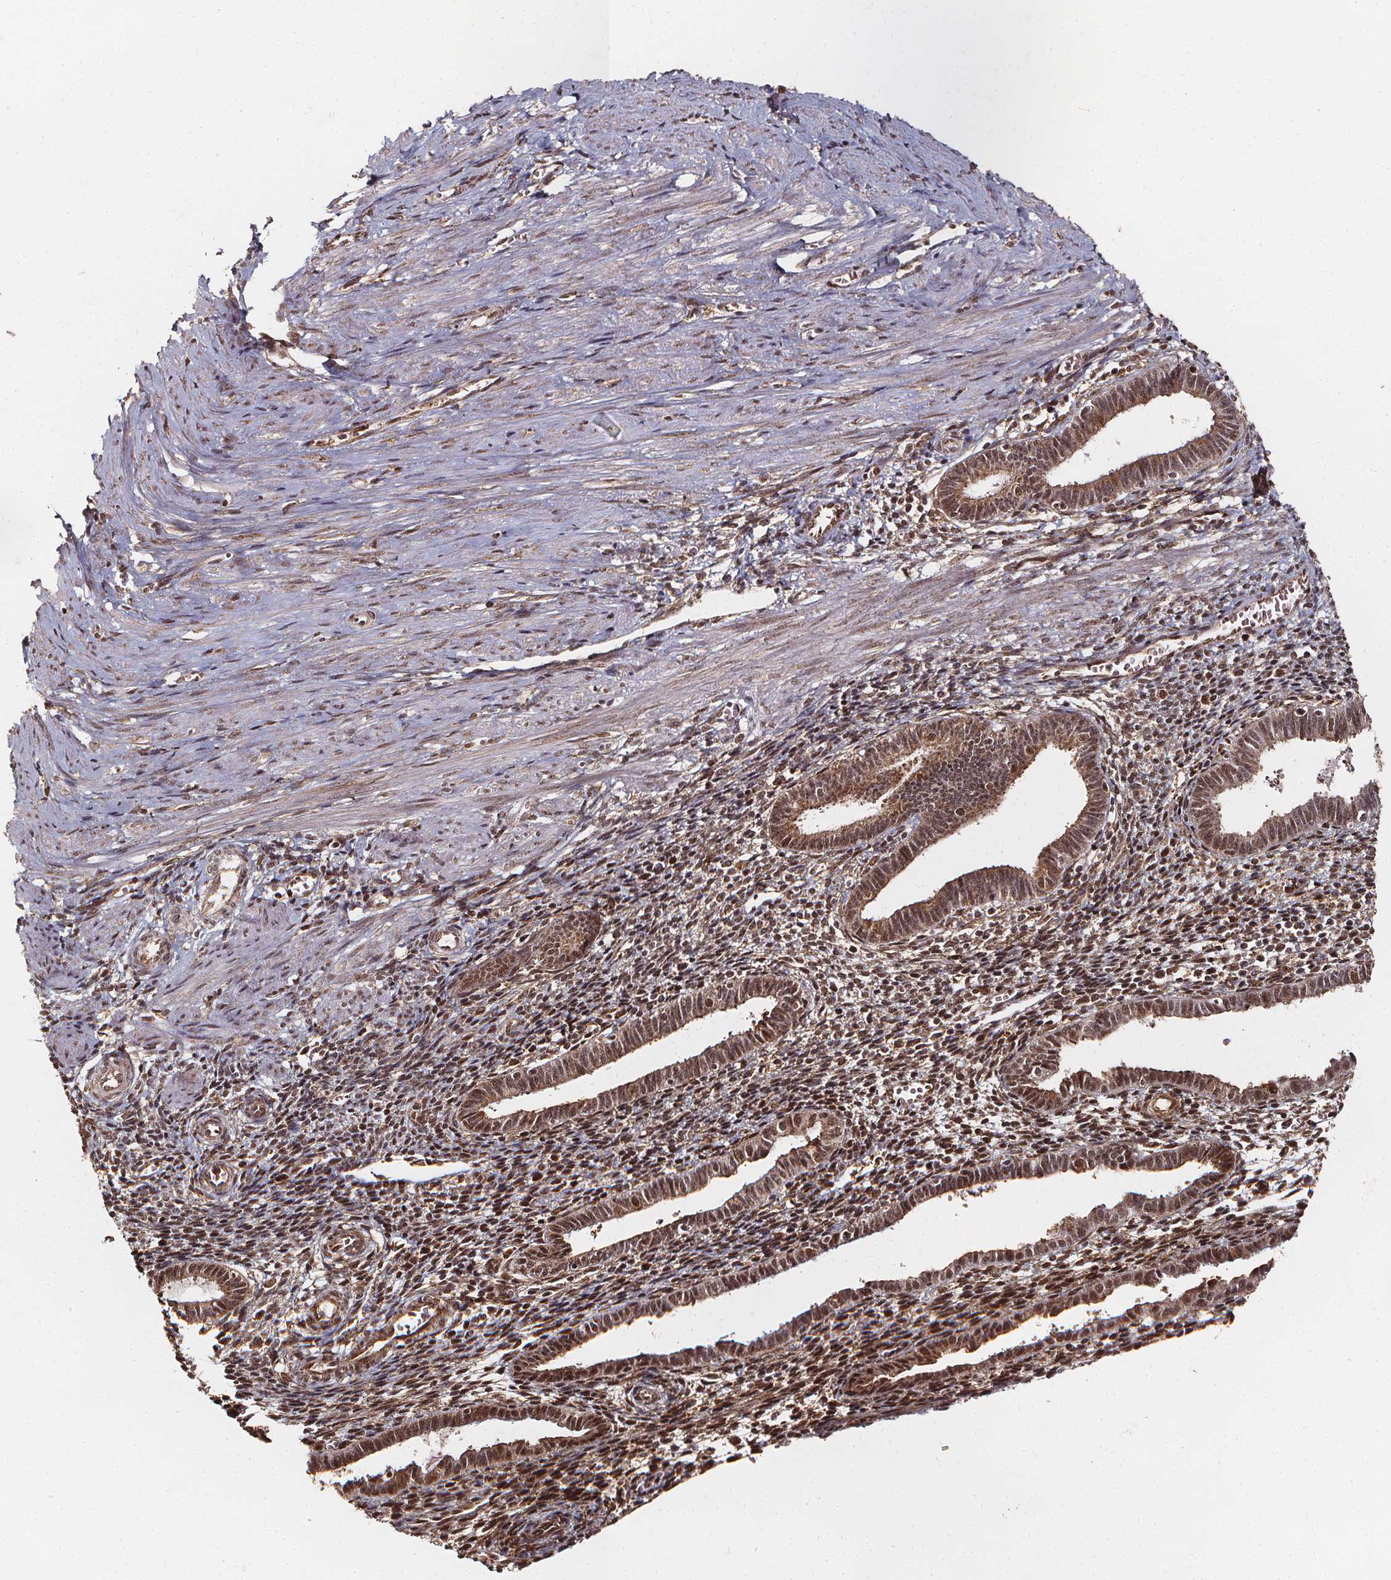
{"staining": {"intensity": "moderate", "quantity": ">75%", "location": "cytoplasmic/membranous,nuclear"}, "tissue": "endometrium", "cell_type": "Cells in endometrial stroma", "image_type": "normal", "snomed": [{"axis": "morphology", "description": "Normal tissue, NOS"}, {"axis": "topography", "description": "Endometrium"}], "caption": "Moderate cytoplasmic/membranous,nuclear positivity for a protein is seen in about >75% of cells in endometrial stroma of unremarkable endometrium using immunohistochemistry (IHC).", "gene": "SMN1", "patient": {"sex": "female", "age": 37}}